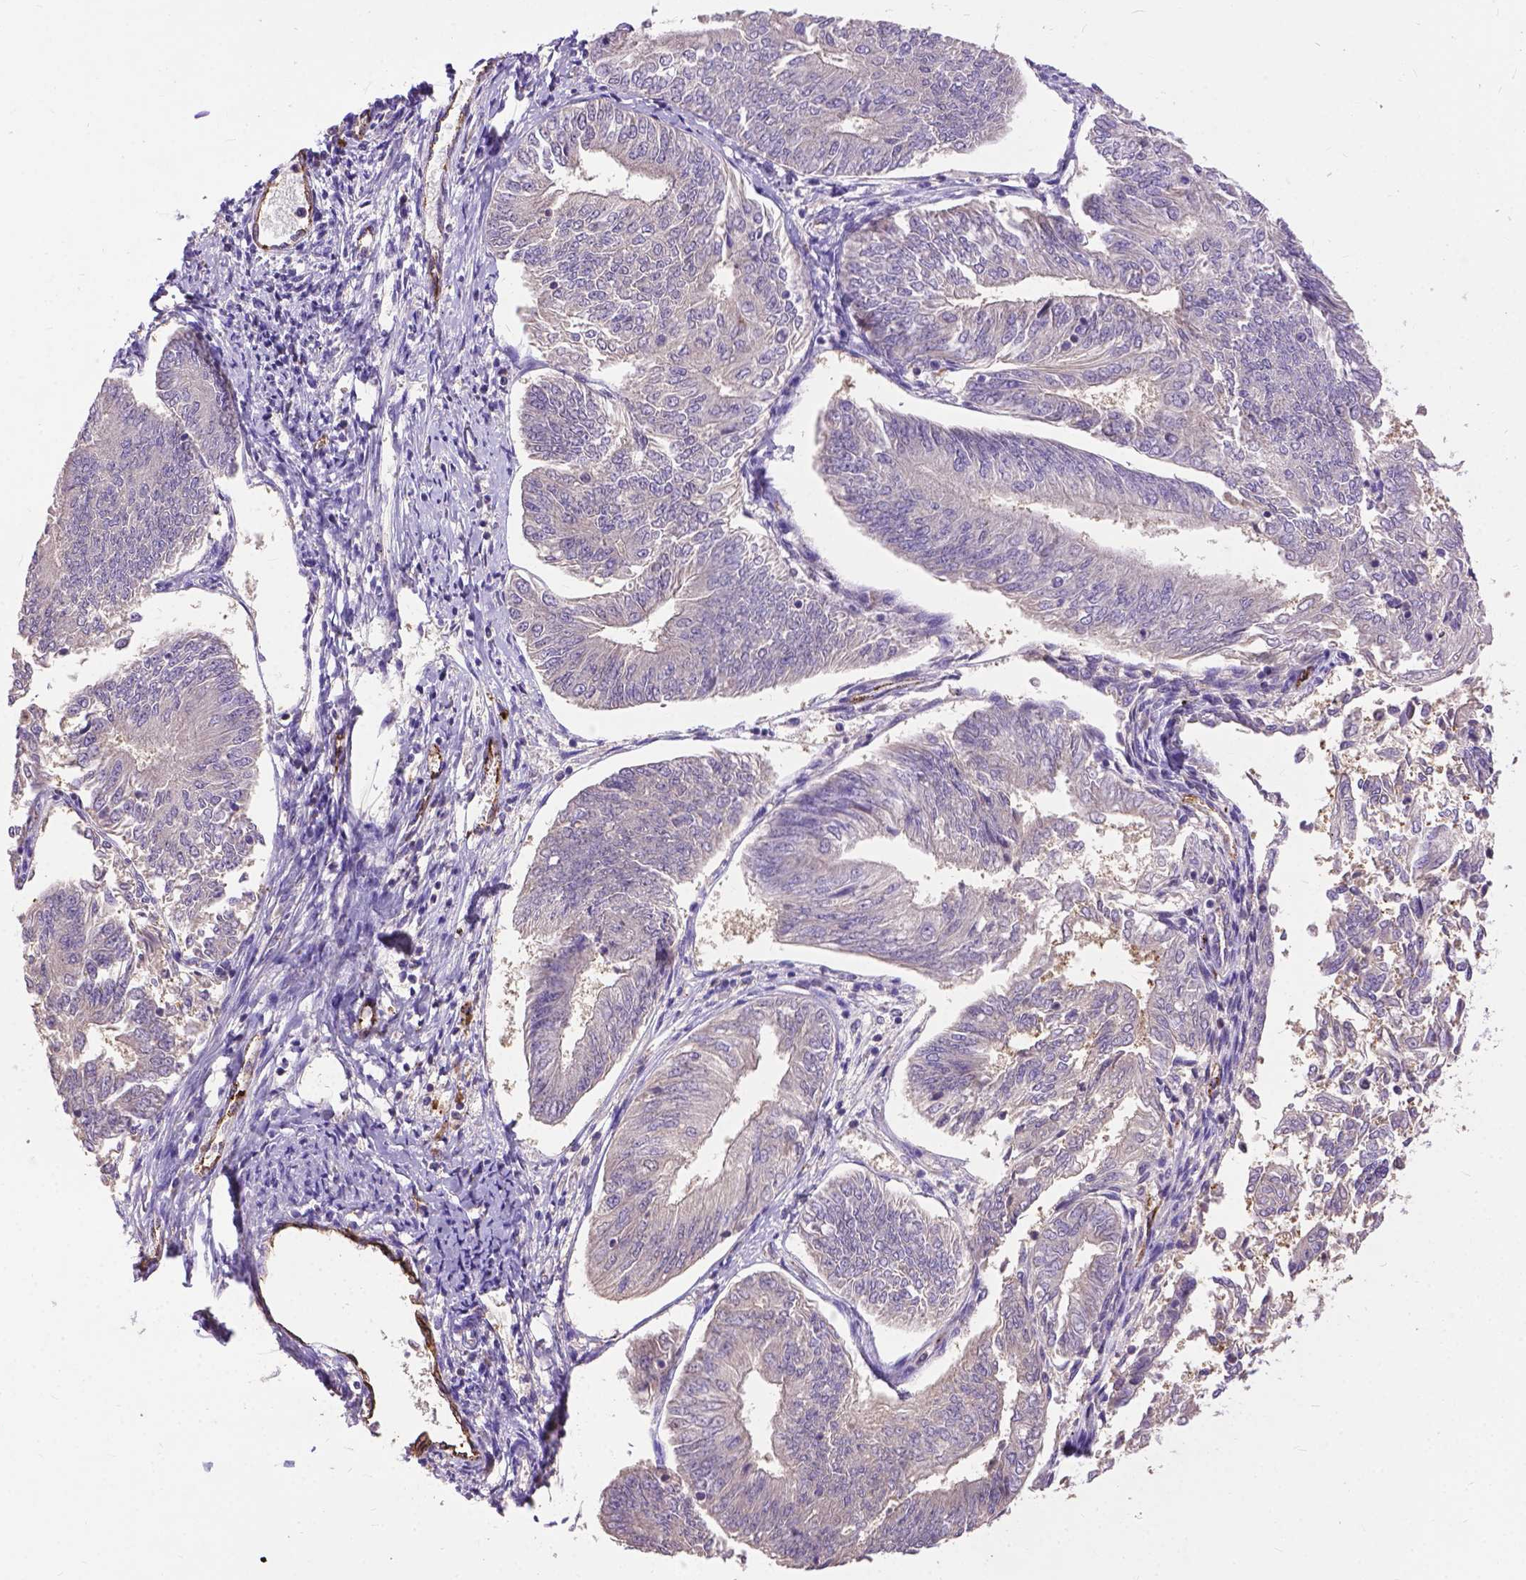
{"staining": {"intensity": "negative", "quantity": "none", "location": "none"}, "tissue": "endometrial cancer", "cell_type": "Tumor cells", "image_type": "cancer", "snomed": [{"axis": "morphology", "description": "Adenocarcinoma, NOS"}, {"axis": "topography", "description": "Endometrium"}], "caption": "Tumor cells show no significant positivity in endometrial cancer. (IHC, brightfield microscopy, high magnification).", "gene": "ZNF337", "patient": {"sex": "female", "age": 58}}